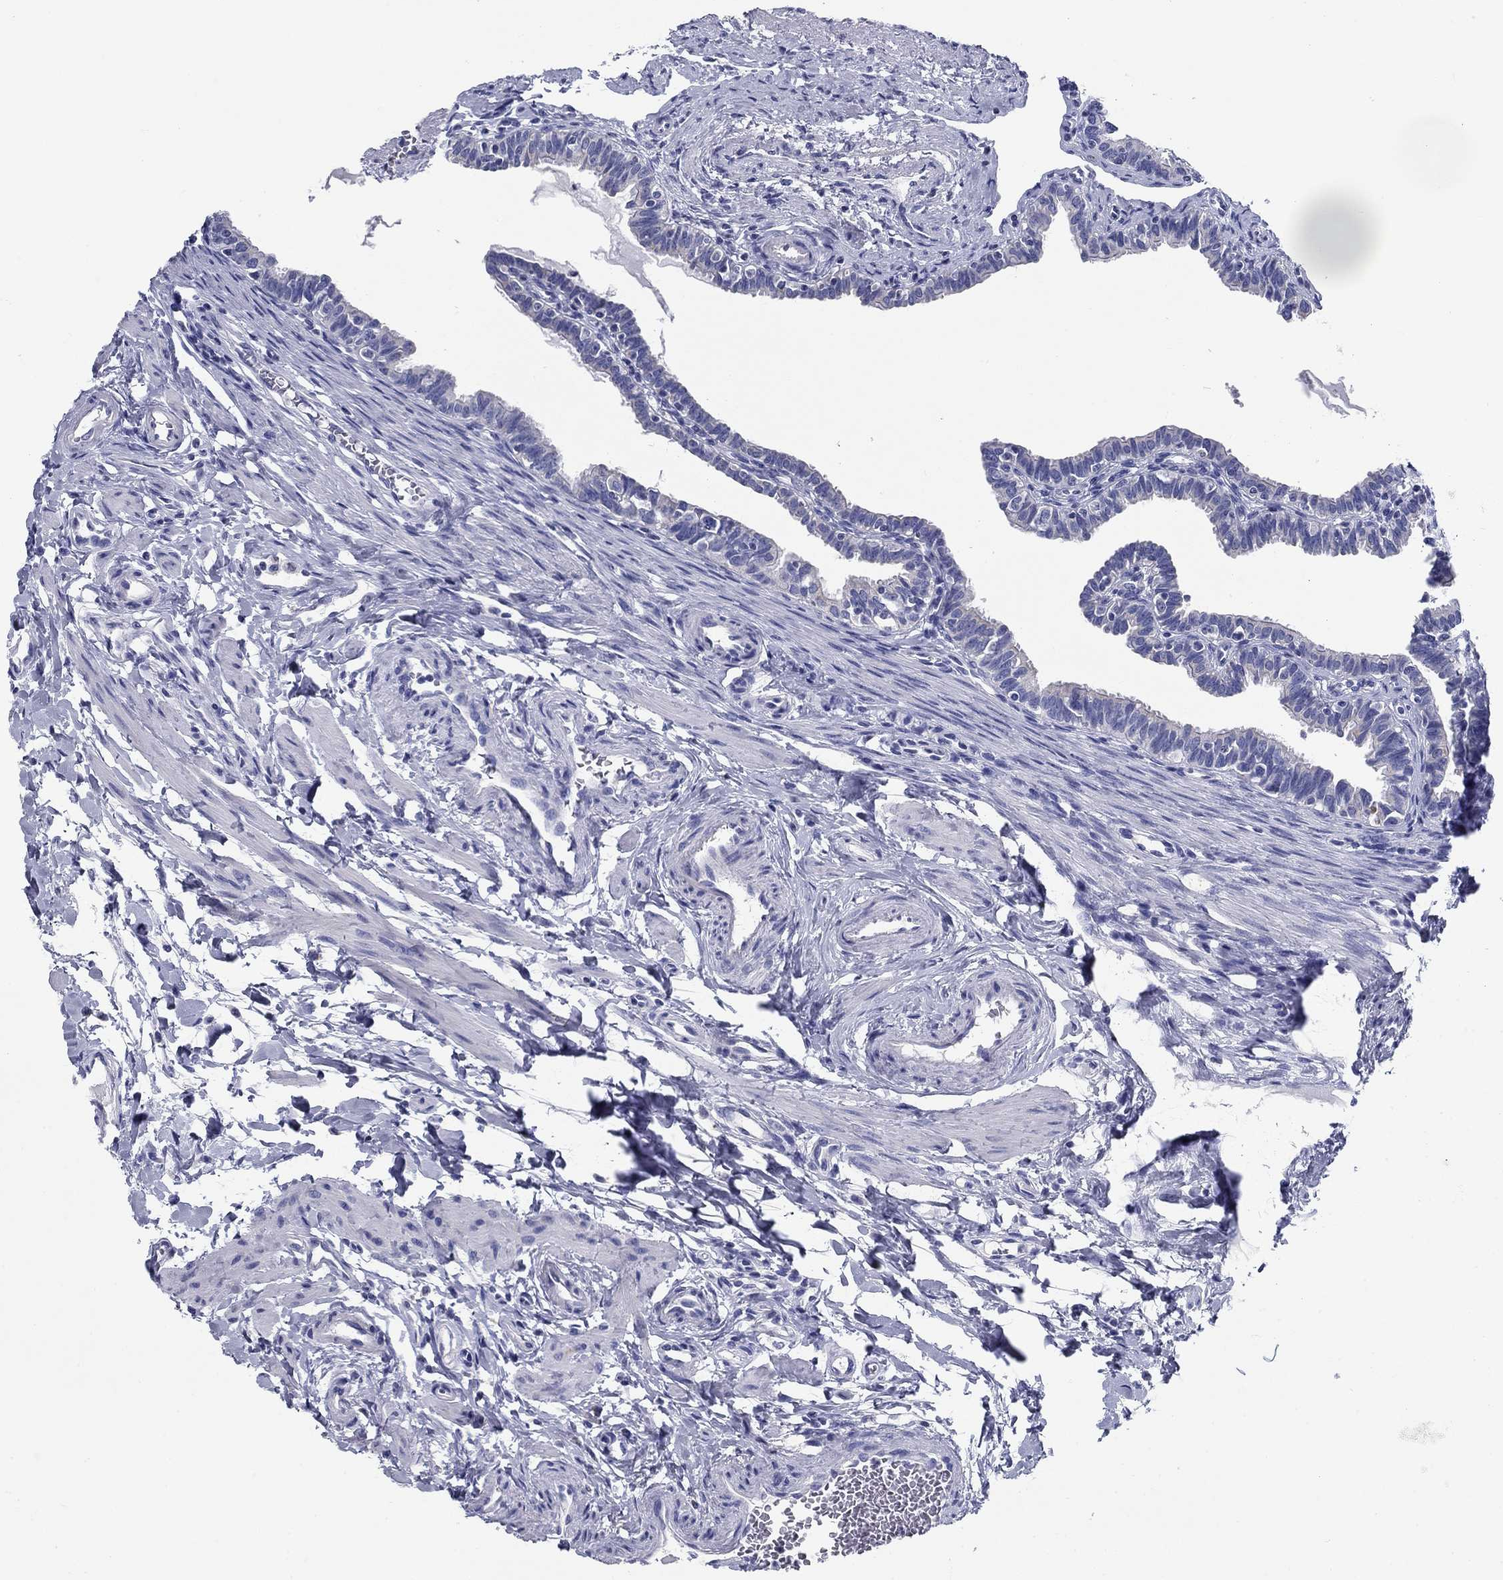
{"staining": {"intensity": "negative", "quantity": "none", "location": "none"}, "tissue": "fallopian tube", "cell_type": "Glandular cells", "image_type": "normal", "snomed": [{"axis": "morphology", "description": "Normal tissue, NOS"}, {"axis": "topography", "description": "Fallopian tube"}], "caption": "Immunohistochemical staining of benign fallopian tube reveals no significant staining in glandular cells. (DAB (3,3'-diaminobenzidine) immunohistochemistry (IHC) with hematoxylin counter stain).", "gene": "UPB1", "patient": {"sex": "female", "age": 36}}